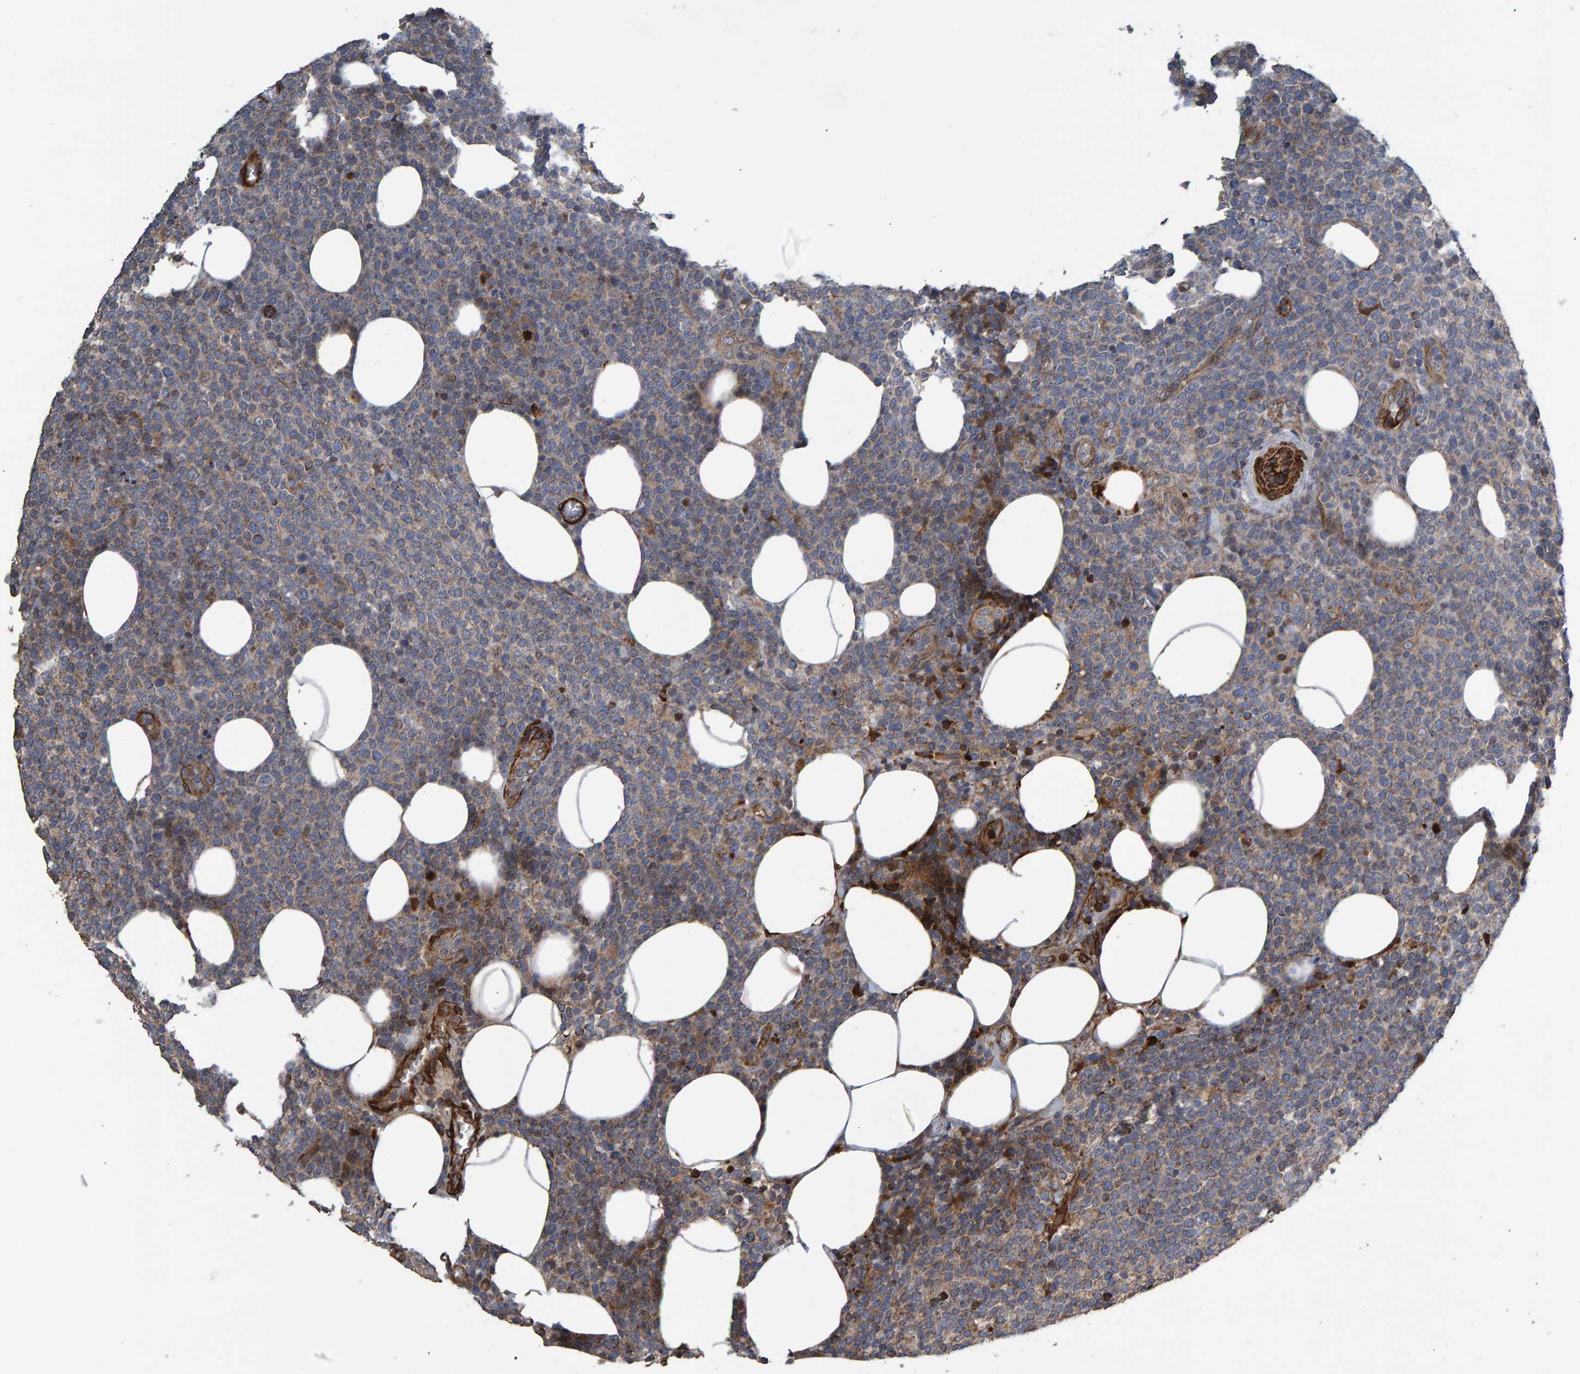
{"staining": {"intensity": "moderate", "quantity": "<25%", "location": "cytoplasmic/membranous"}, "tissue": "lymphoma", "cell_type": "Tumor cells", "image_type": "cancer", "snomed": [{"axis": "morphology", "description": "Malignant lymphoma, non-Hodgkin's type, High grade"}, {"axis": "topography", "description": "Lymph node"}], "caption": "Brown immunohistochemical staining in high-grade malignant lymphoma, non-Hodgkin's type reveals moderate cytoplasmic/membranous staining in about <25% of tumor cells.", "gene": "SLIT2", "patient": {"sex": "male", "age": 61}}